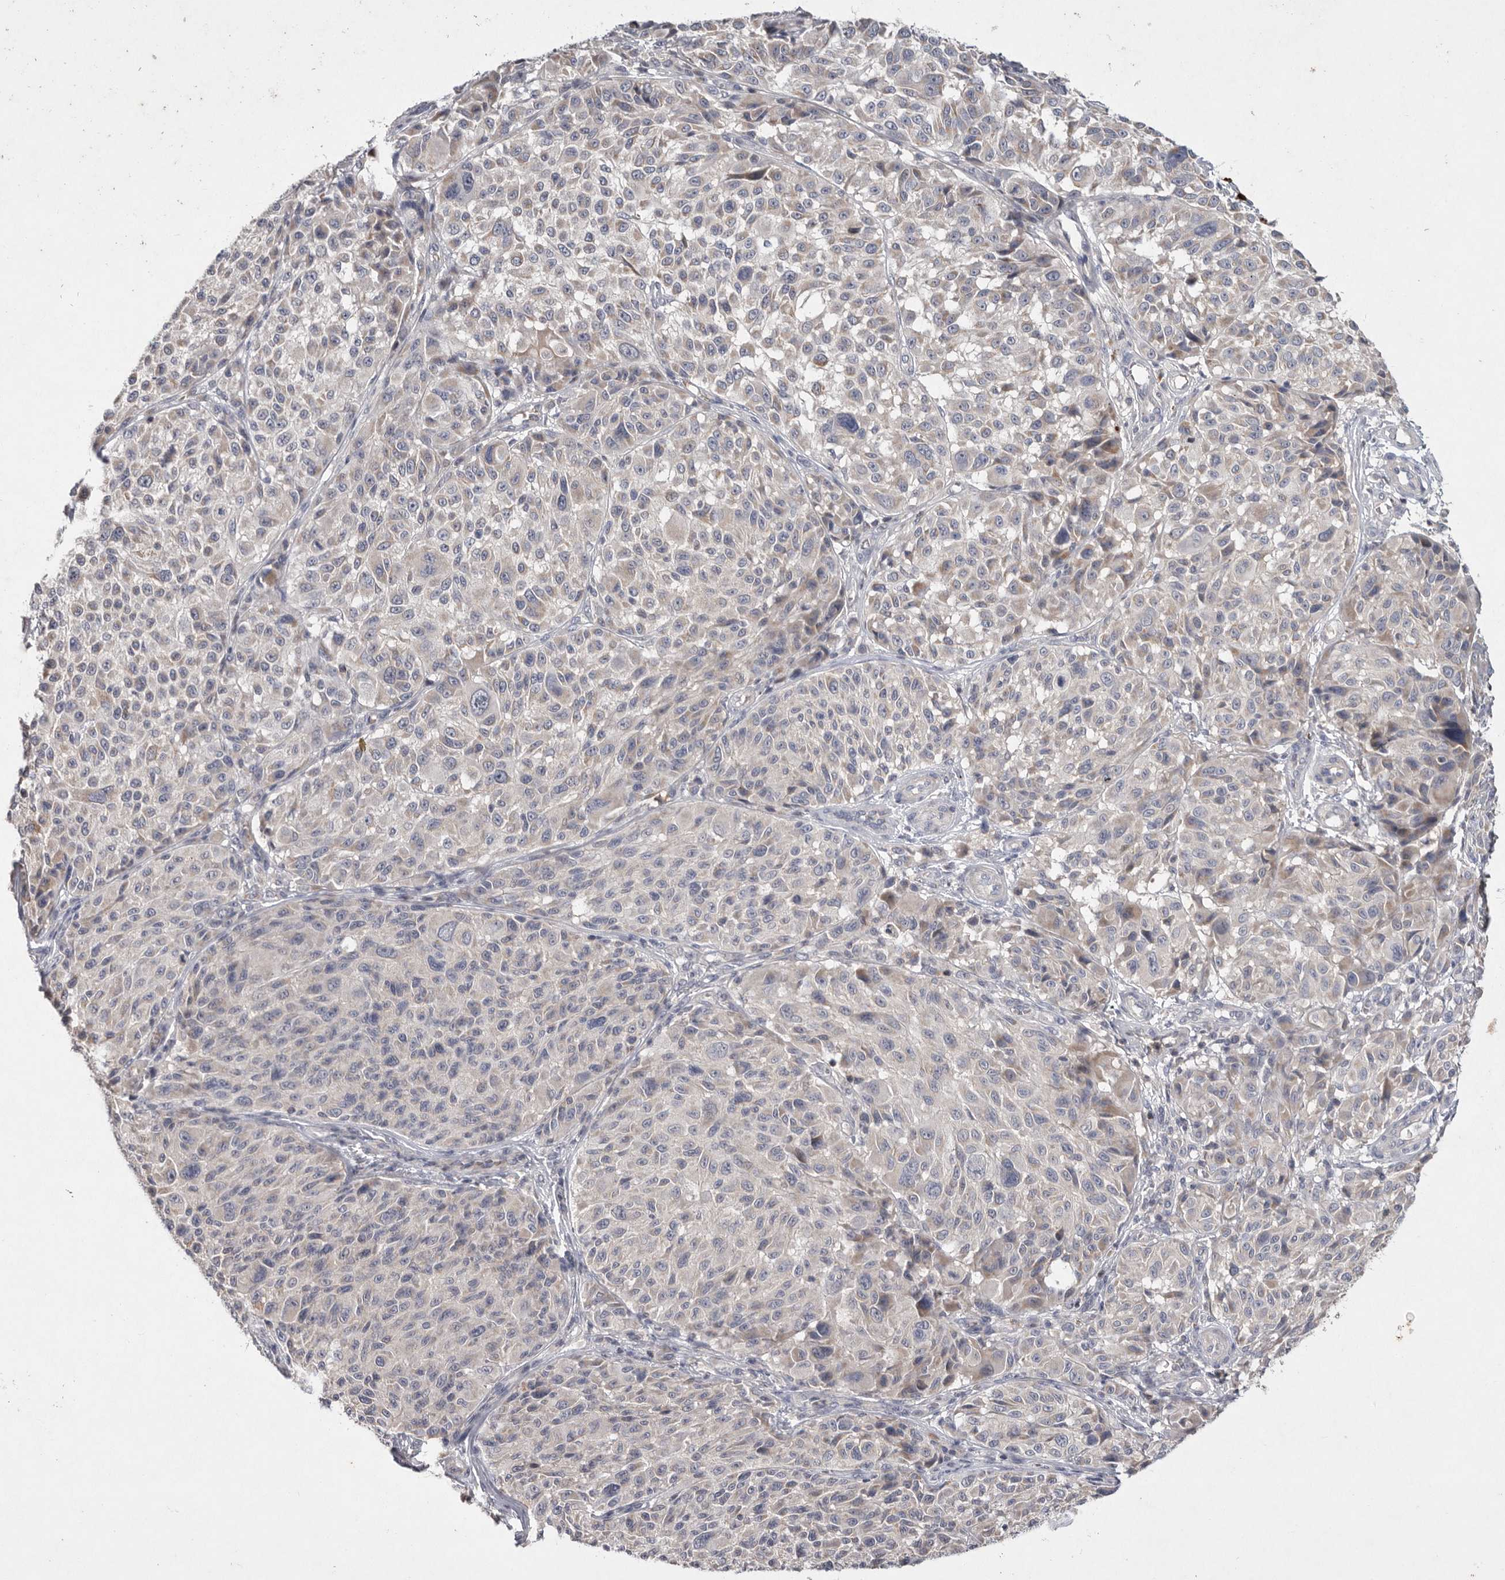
{"staining": {"intensity": "negative", "quantity": "none", "location": "none"}, "tissue": "melanoma", "cell_type": "Tumor cells", "image_type": "cancer", "snomed": [{"axis": "morphology", "description": "Malignant melanoma, NOS"}, {"axis": "topography", "description": "Skin"}], "caption": "IHC of human malignant melanoma displays no expression in tumor cells.", "gene": "TNFSF14", "patient": {"sex": "male", "age": 83}}